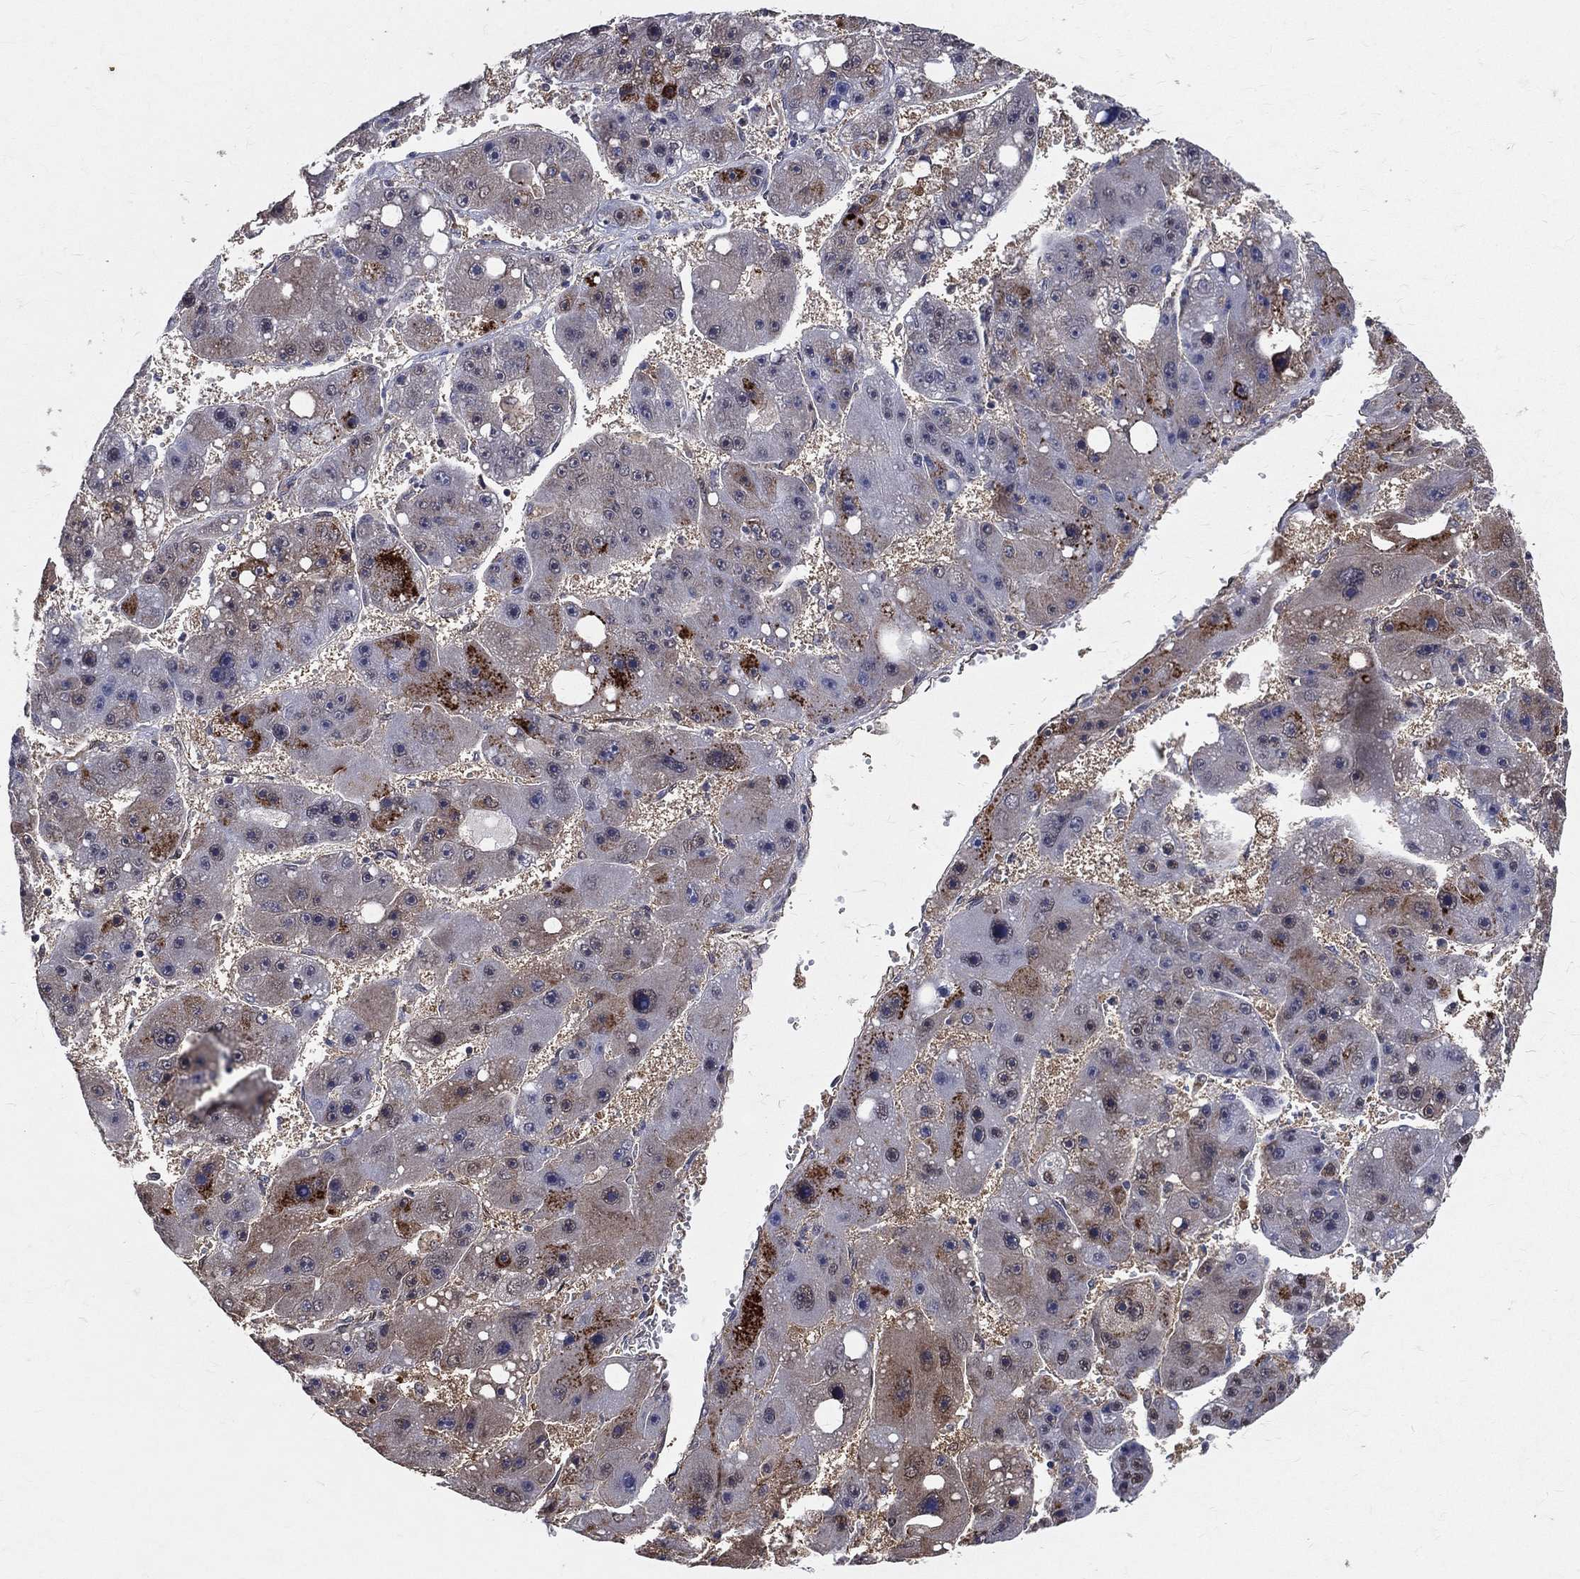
{"staining": {"intensity": "weak", "quantity": "25%-75%", "location": "cytoplasmic/membranous"}, "tissue": "liver cancer", "cell_type": "Tumor cells", "image_type": "cancer", "snomed": [{"axis": "morphology", "description": "Carcinoma, Hepatocellular, NOS"}, {"axis": "topography", "description": "Liver"}], "caption": "Immunohistochemical staining of liver hepatocellular carcinoma displays low levels of weak cytoplasmic/membranous expression in about 25%-75% of tumor cells.", "gene": "GMPR2", "patient": {"sex": "female", "age": 61}}